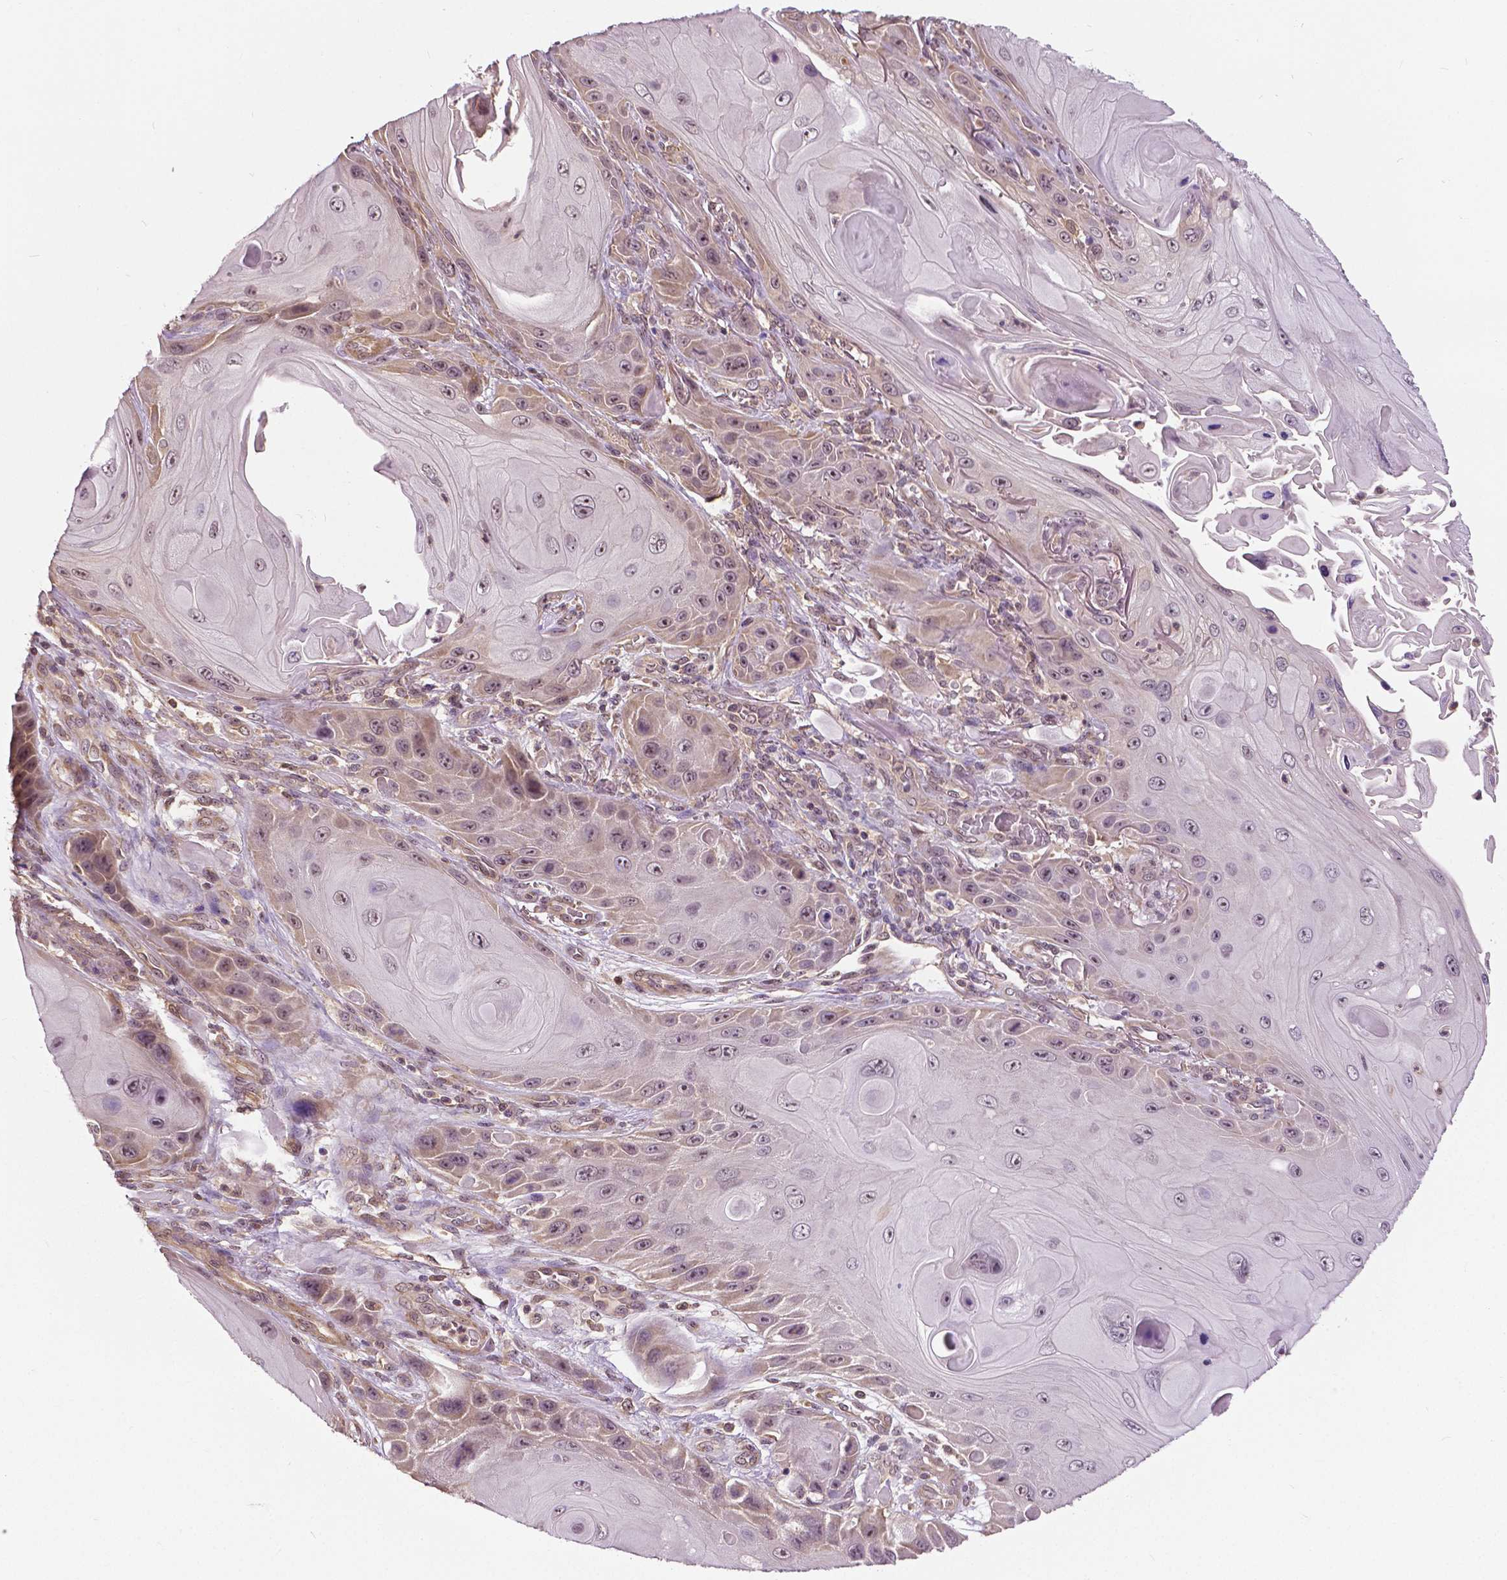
{"staining": {"intensity": "weak", "quantity": "25%-75%", "location": "nuclear"}, "tissue": "skin cancer", "cell_type": "Tumor cells", "image_type": "cancer", "snomed": [{"axis": "morphology", "description": "Squamous cell carcinoma, NOS"}, {"axis": "topography", "description": "Skin"}], "caption": "About 25%-75% of tumor cells in human skin cancer reveal weak nuclear protein staining as visualized by brown immunohistochemical staining.", "gene": "ANXA13", "patient": {"sex": "female", "age": 94}}